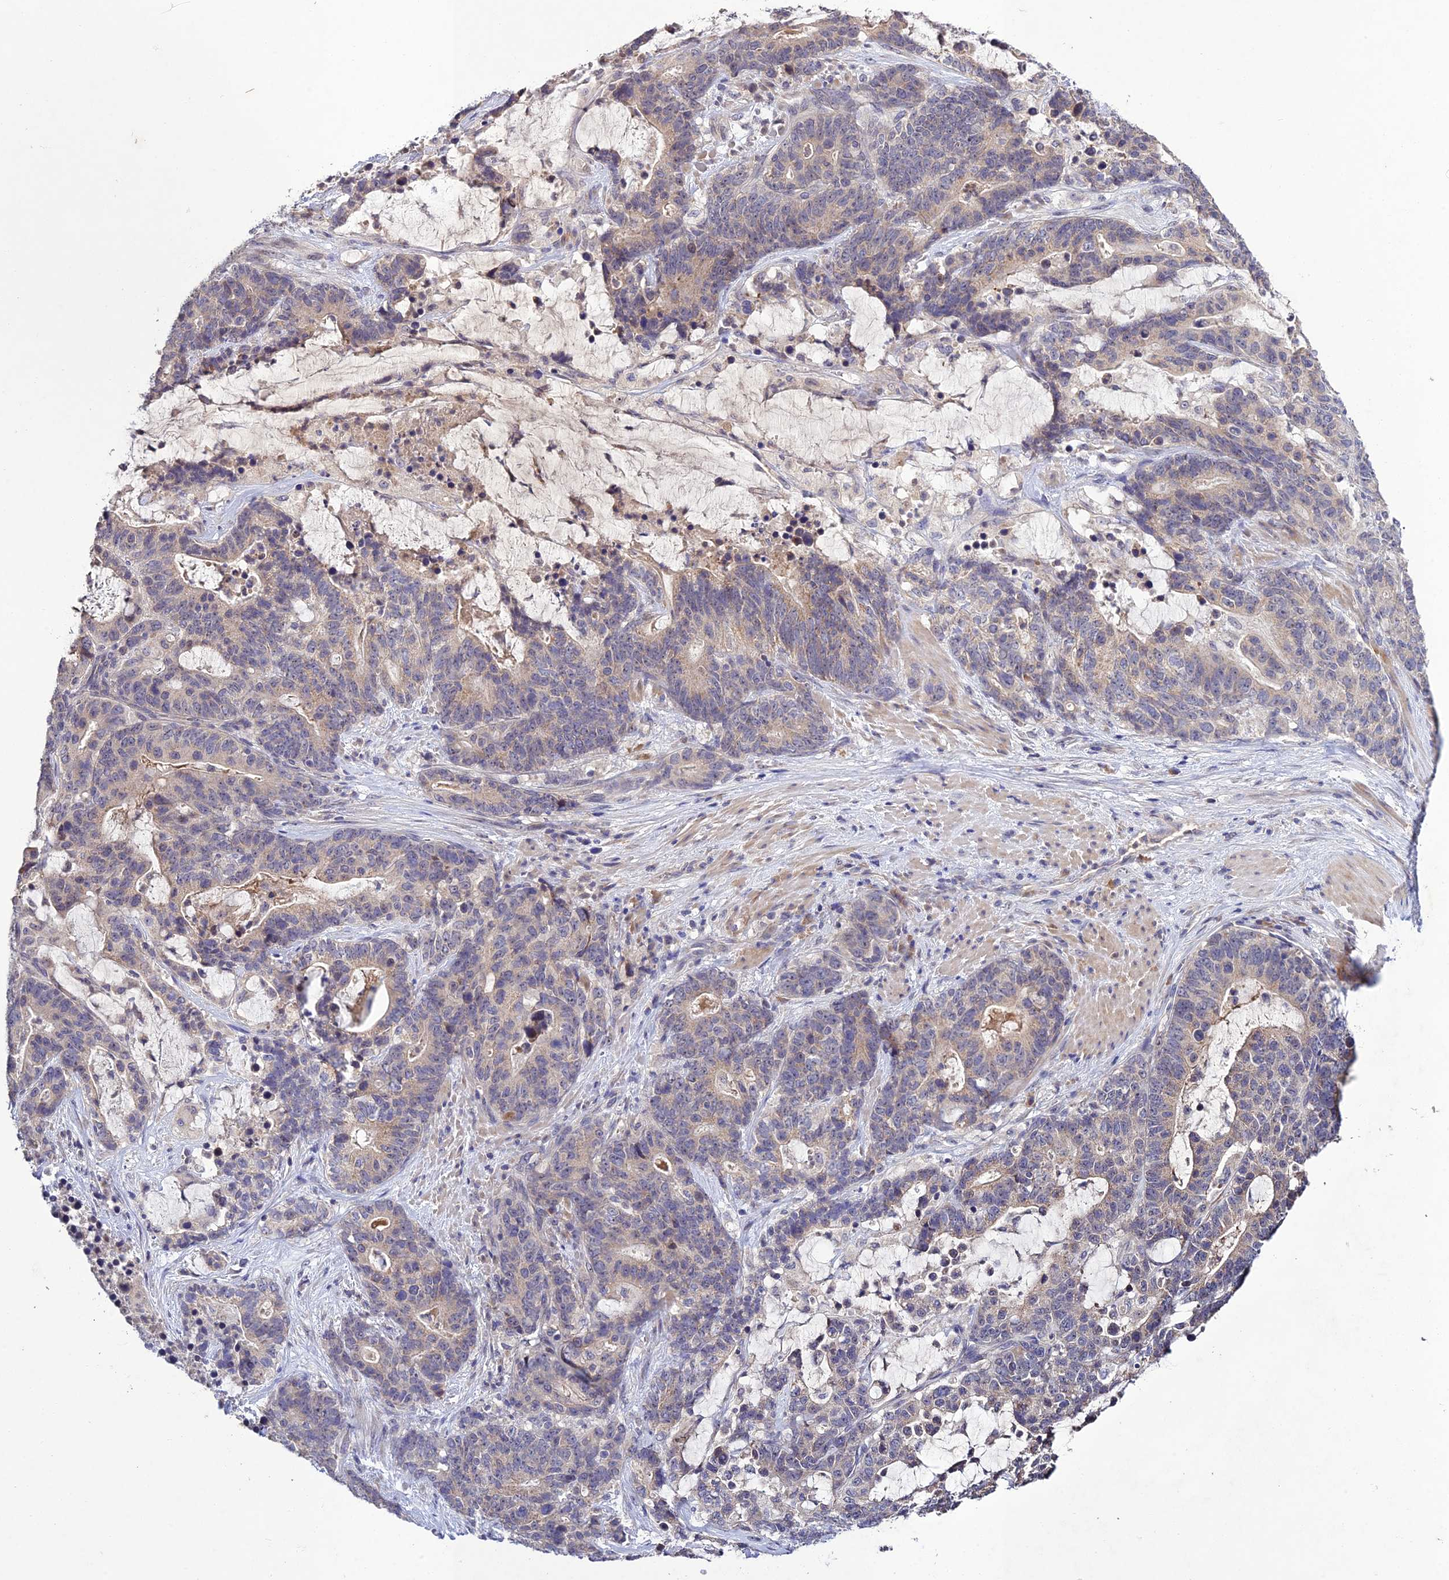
{"staining": {"intensity": "negative", "quantity": "none", "location": "none"}, "tissue": "stomach cancer", "cell_type": "Tumor cells", "image_type": "cancer", "snomed": [{"axis": "morphology", "description": "Adenocarcinoma, NOS"}, {"axis": "topography", "description": "Stomach"}], "caption": "This is an immunohistochemistry micrograph of stomach cancer (adenocarcinoma). There is no positivity in tumor cells.", "gene": "CHST5", "patient": {"sex": "female", "age": 76}}